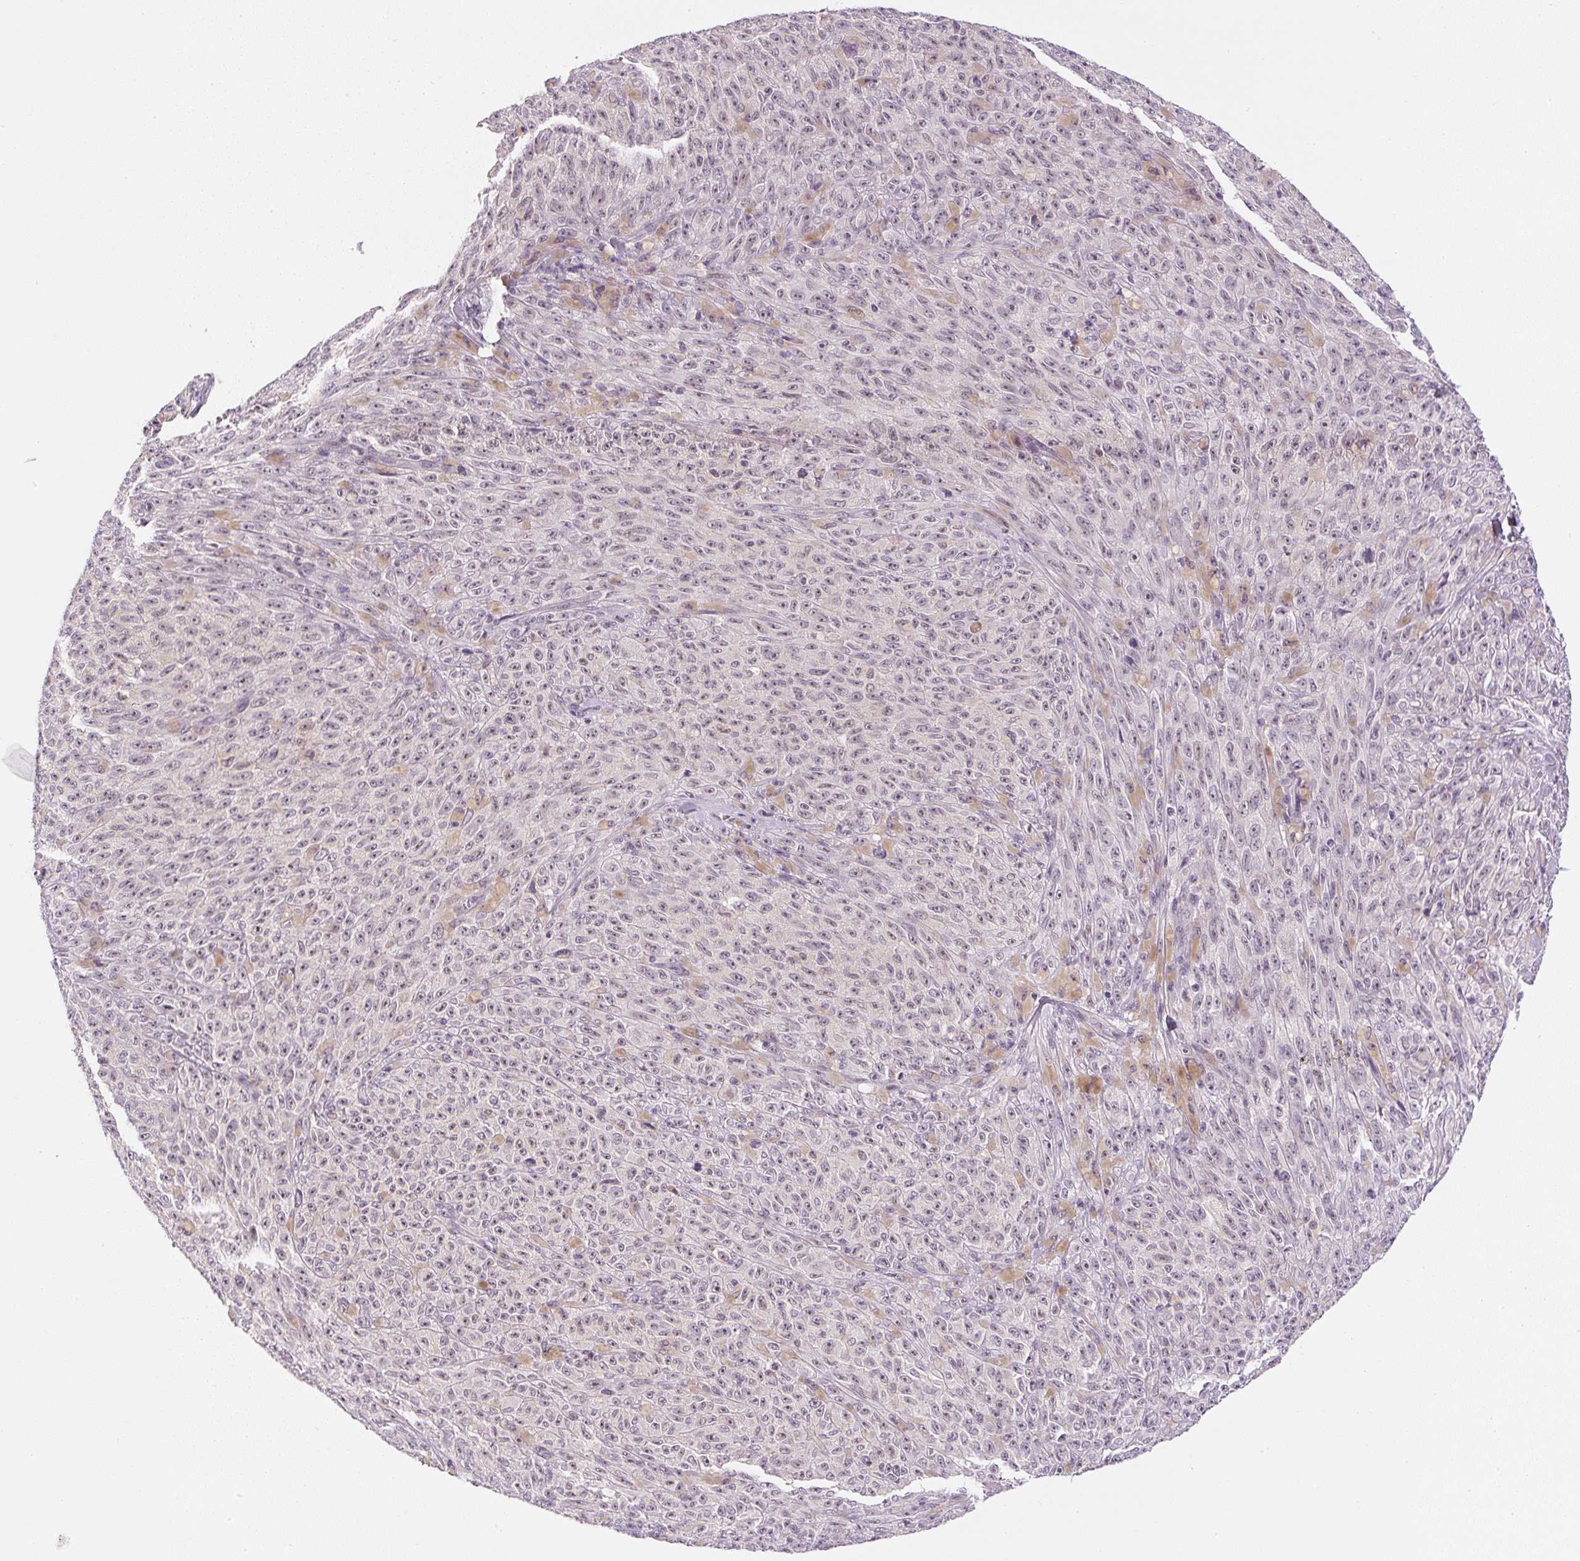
{"staining": {"intensity": "weak", "quantity": ">75%", "location": "nuclear"}, "tissue": "melanoma", "cell_type": "Tumor cells", "image_type": "cancer", "snomed": [{"axis": "morphology", "description": "Malignant melanoma, NOS"}, {"axis": "topography", "description": "Skin"}], "caption": "Tumor cells display weak nuclear expression in about >75% of cells in malignant melanoma.", "gene": "SGF29", "patient": {"sex": "female", "age": 82}}